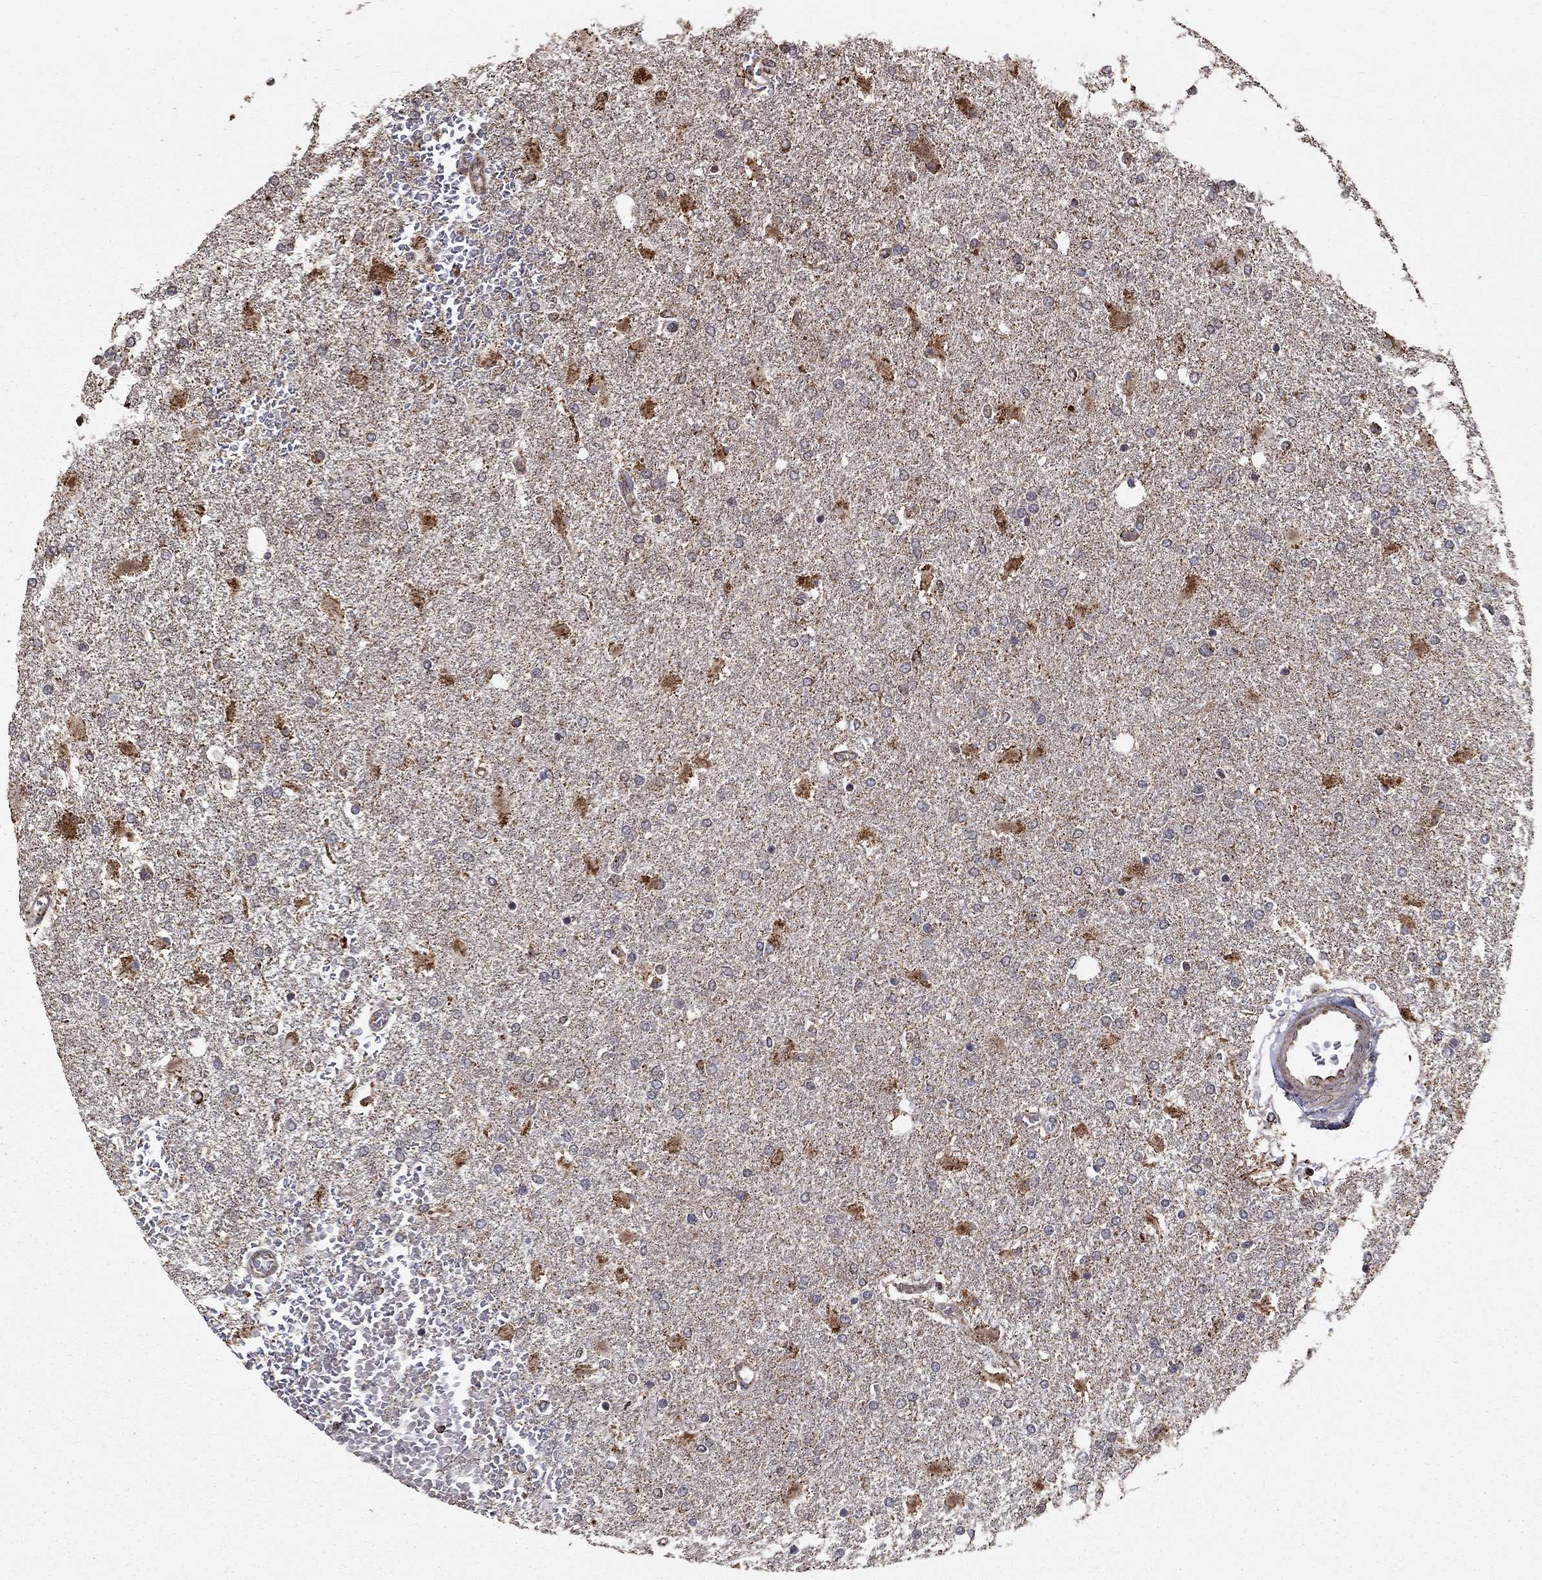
{"staining": {"intensity": "strong", "quantity": "<25%", "location": "cytoplasmic/membranous"}, "tissue": "glioma", "cell_type": "Tumor cells", "image_type": "cancer", "snomed": [{"axis": "morphology", "description": "Glioma, malignant, High grade"}, {"axis": "topography", "description": "Cerebral cortex"}], "caption": "Malignant glioma (high-grade) was stained to show a protein in brown. There is medium levels of strong cytoplasmic/membranous staining in approximately <25% of tumor cells. (DAB IHC with brightfield microscopy, high magnification).", "gene": "ACOT13", "patient": {"sex": "male", "age": 79}}